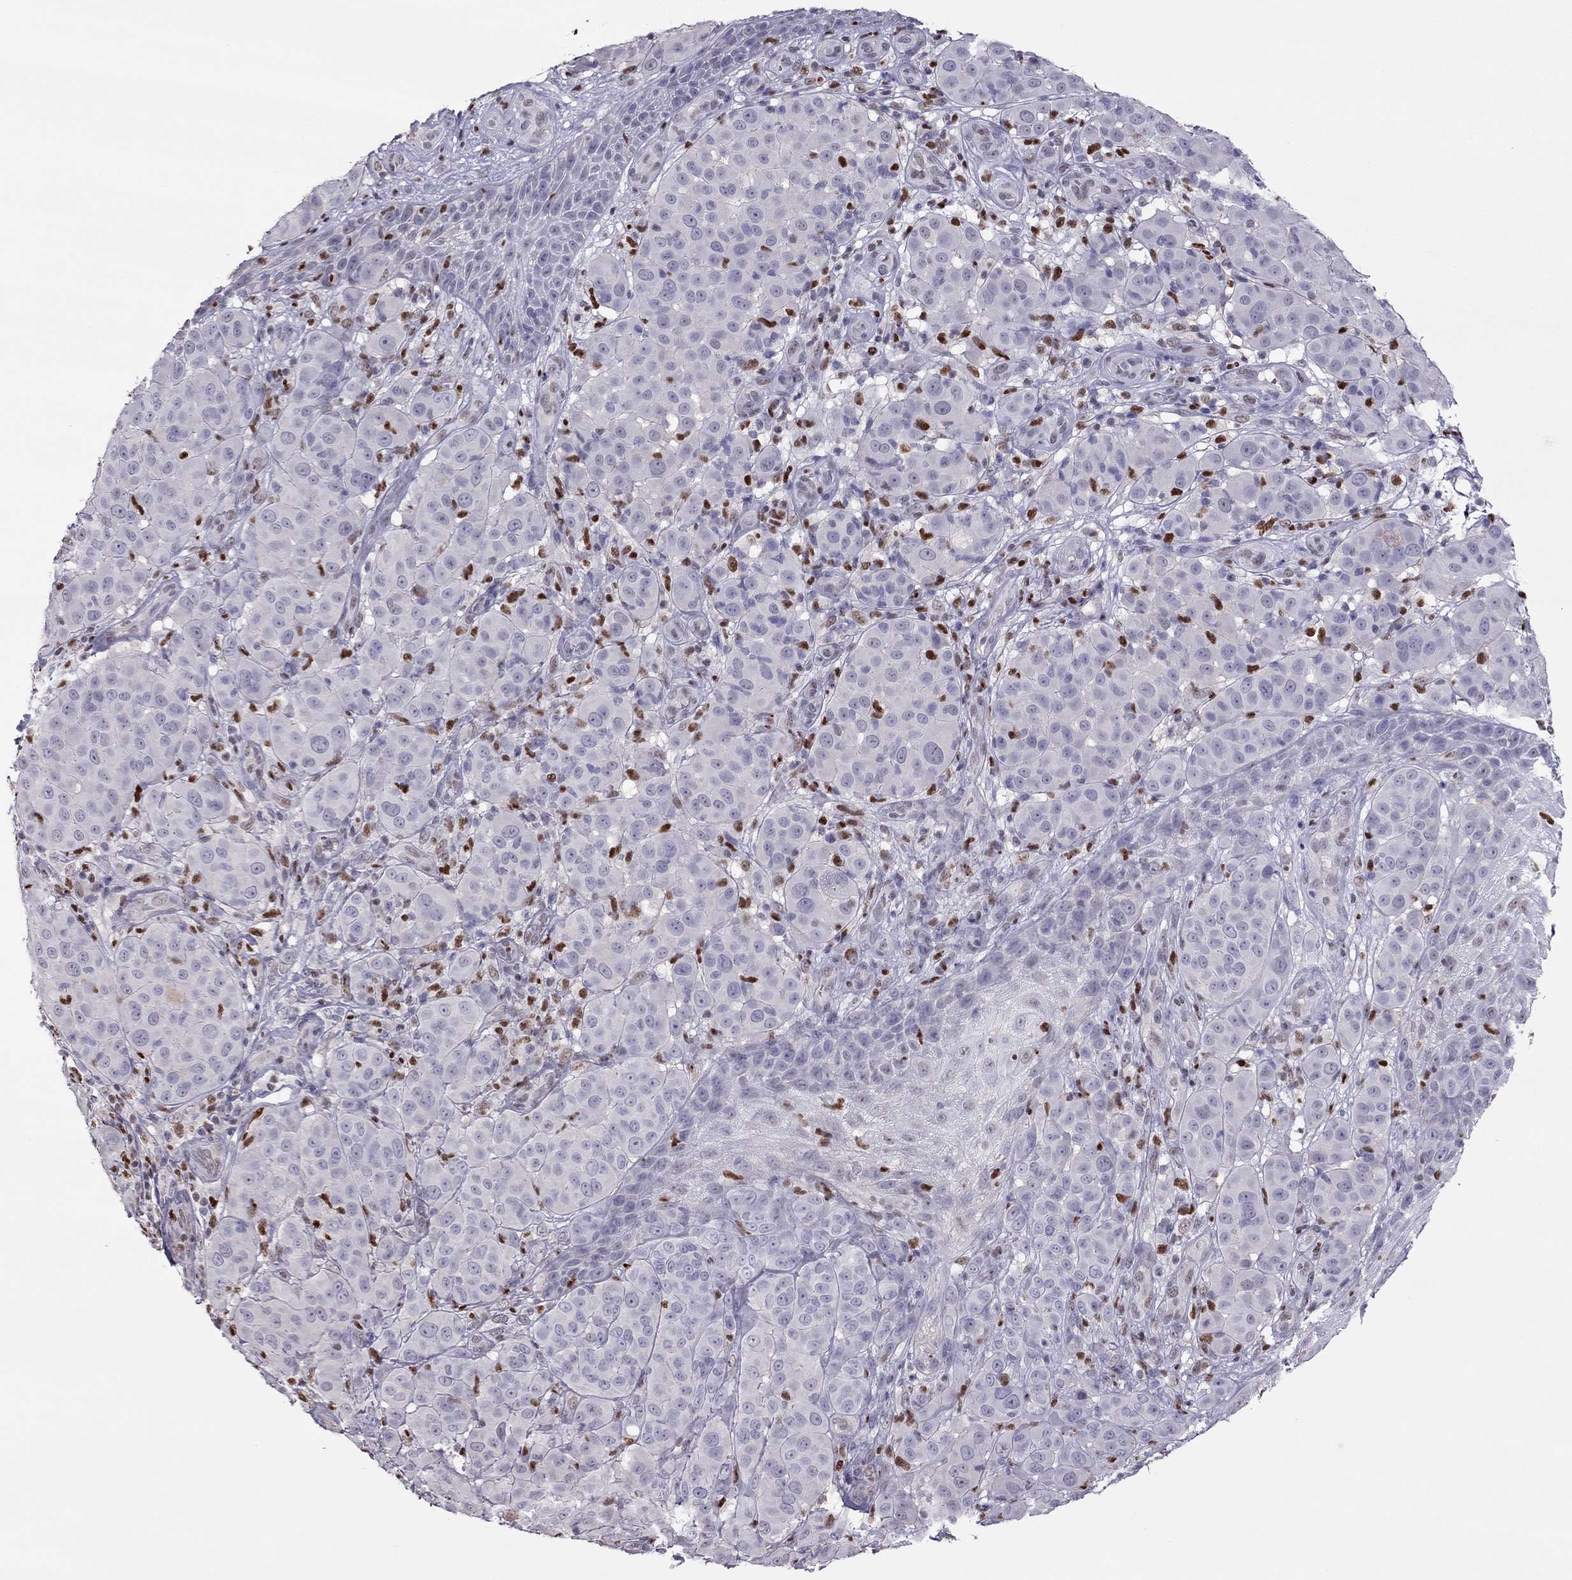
{"staining": {"intensity": "negative", "quantity": "none", "location": "none"}, "tissue": "melanoma", "cell_type": "Tumor cells", "image_type": "cancer", "snomed": [{"axis": "morphology", "description": "Malignant melanoma, NOS"}, {"axis": "topography", "description": "Skin"}], "caption": "High power microscopy image of an IHC image of melanoma, revealing no significant staining in tumor cells.", "gene": "SPINT3", "patient": {"sex": "female", "age": 87}}